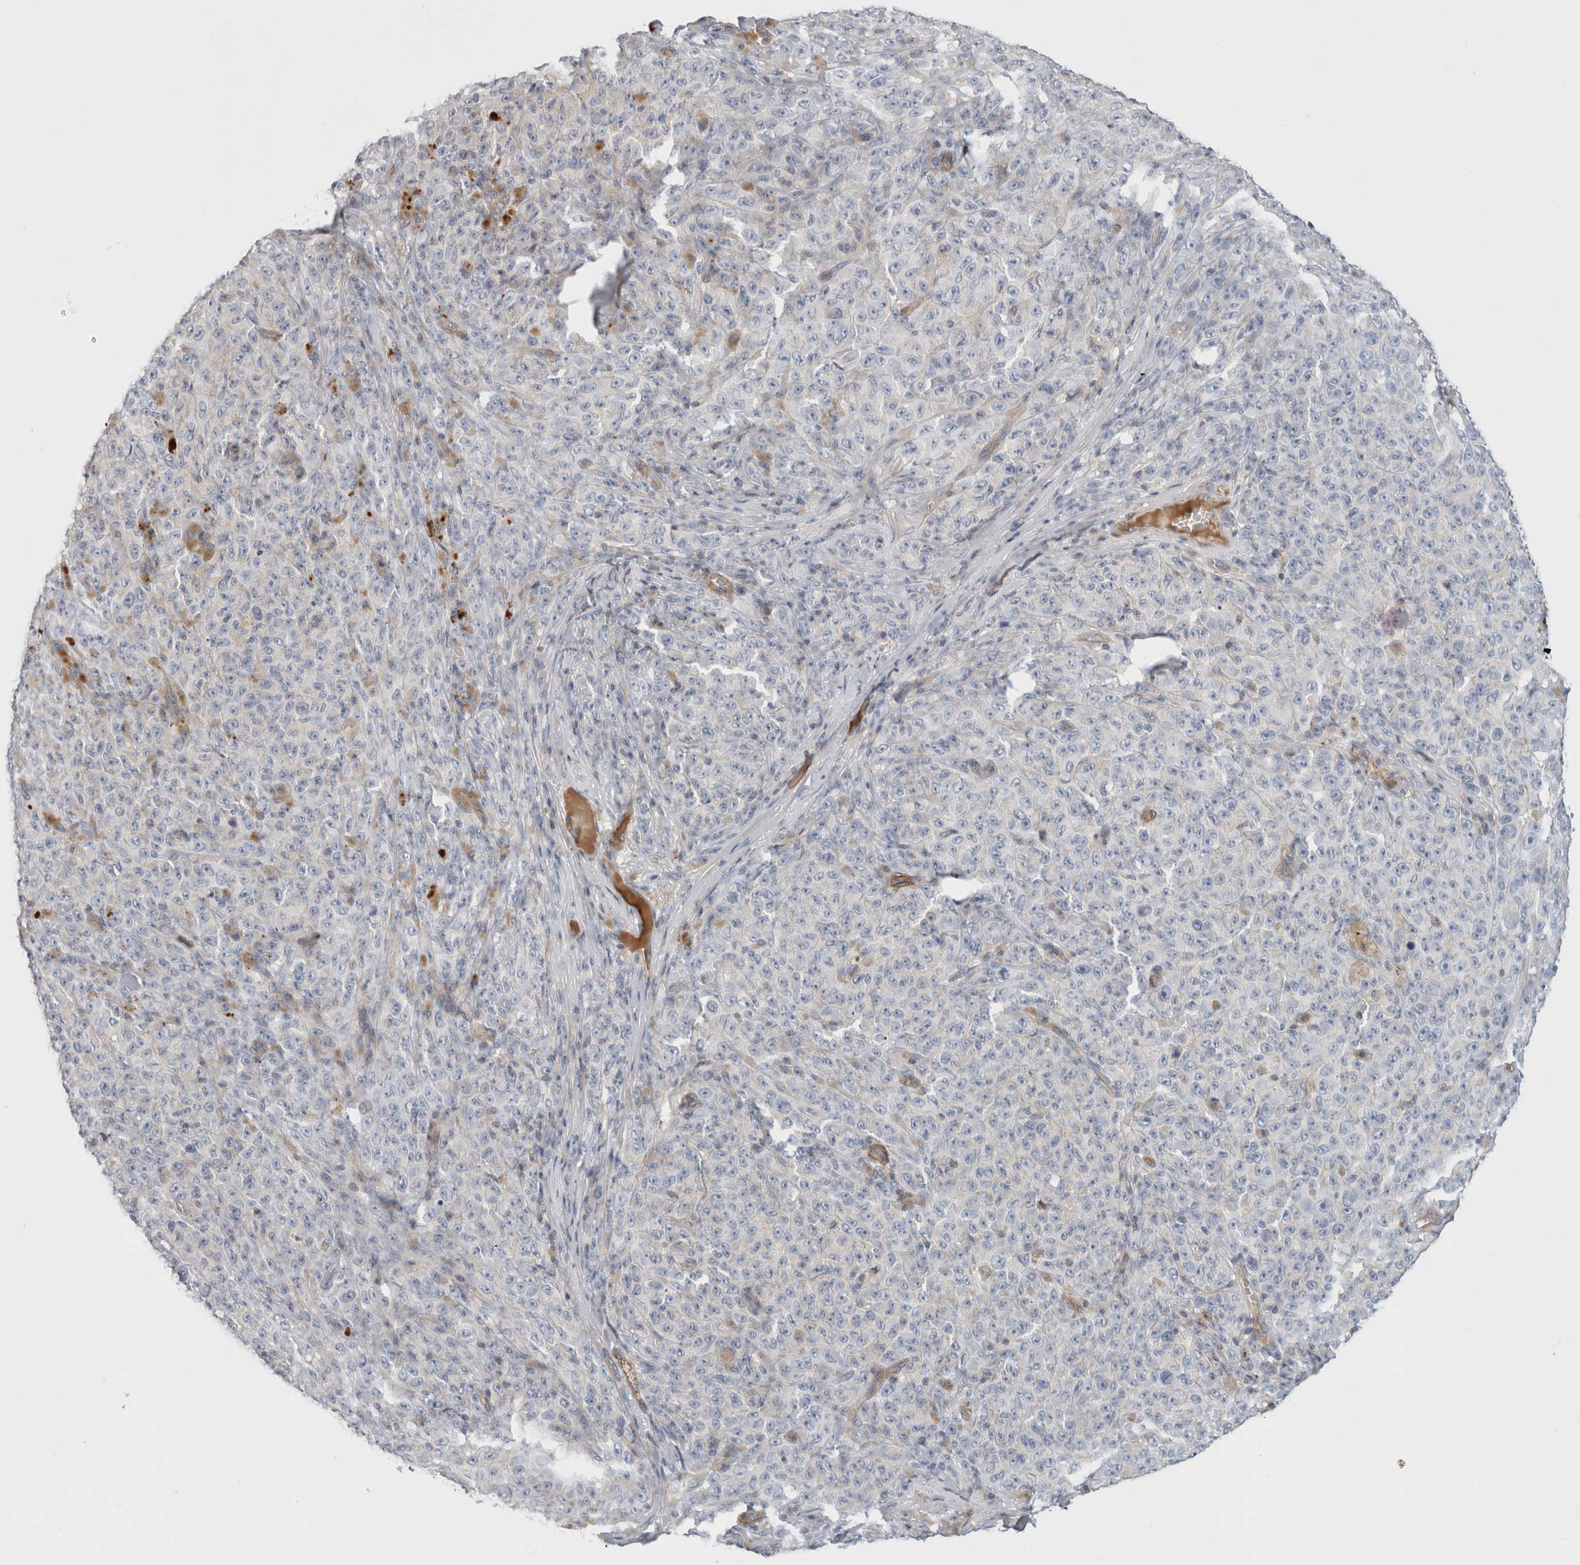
{"staining": {"intensity": "negative", "quantity": "none", "location": "none"}, "tissue": "melanoma", "cell_type": "Tumor cells", "image_type": "cancer", "snomed": [{"axis": "morphology", "description": "Malignant melanoma, NOS"}, {"axis": "topography", "description": "Skin"}], "caption": "IHC photomicrograph of neoplastic tissue: human malignant melanoma stained with DAB (3,3'-diaminobenzidine) demonstrates no significant protein staining in tumor cells.", "gene": "CFI", "patient": {"sex": "female", "age": 82}}